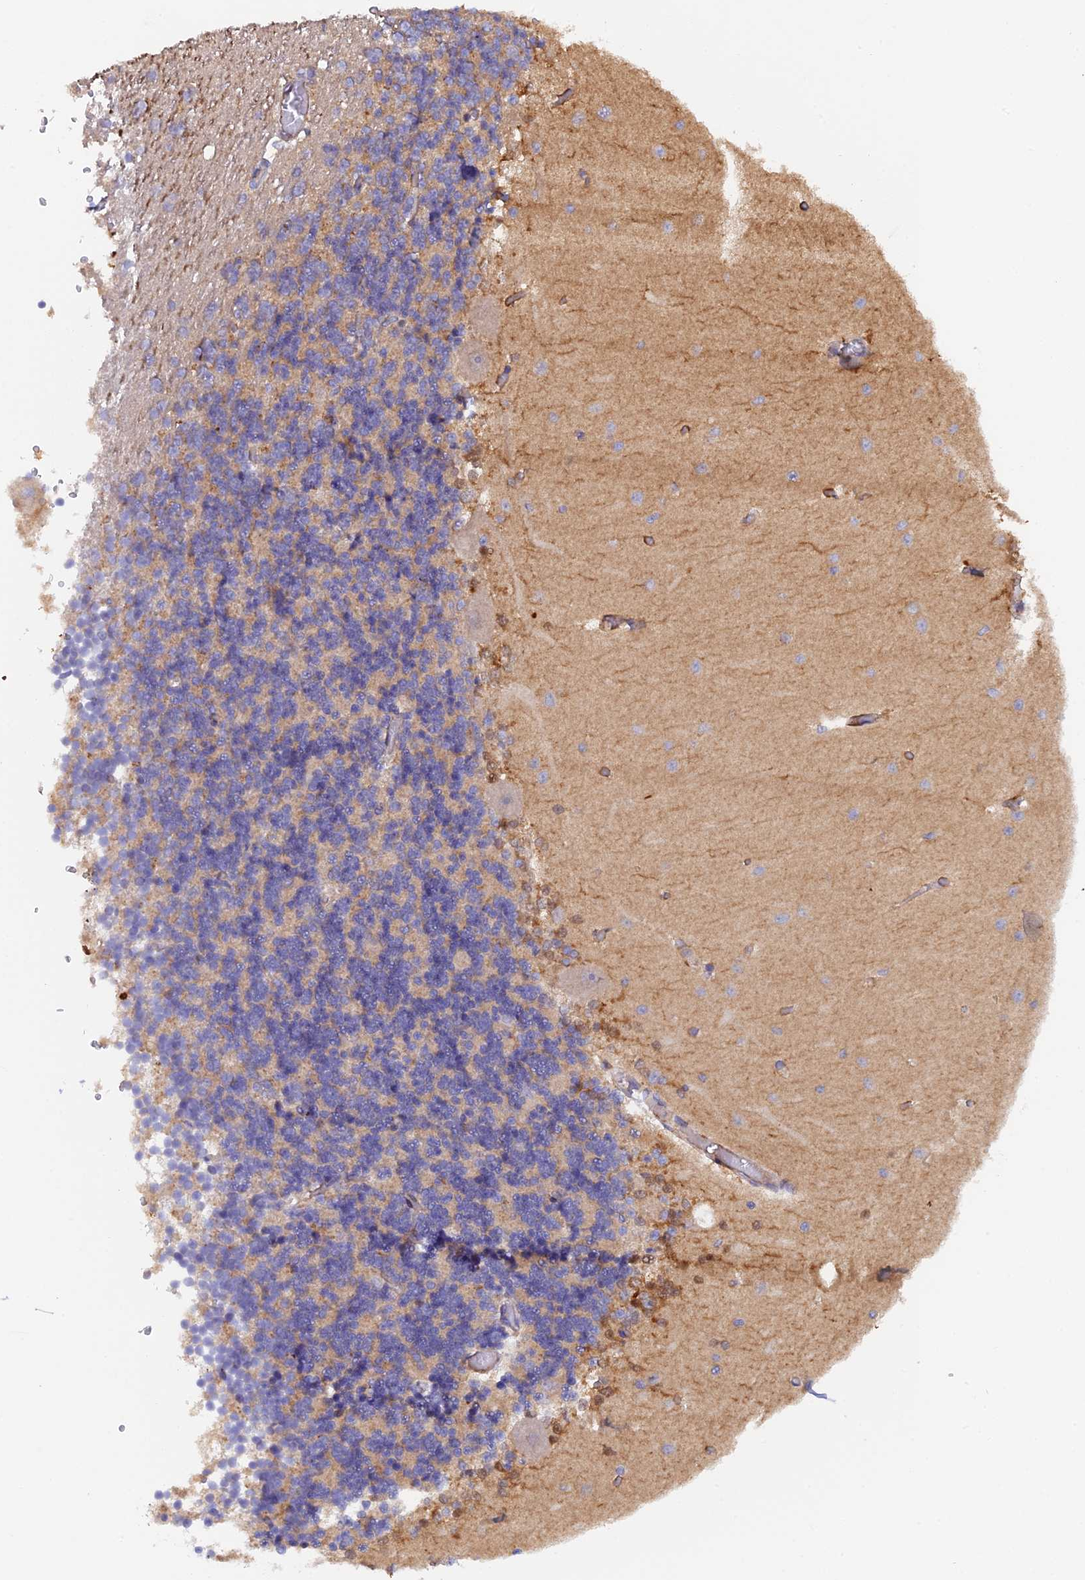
{"staining": {"intensity": "negative", "quantity": "none", "location": "none"}, "tissue": "cerebellum", "cell_type": "Cells in granular layer", "image_type": "normal", "snomed": [{"axis": "morphology", "description": "Normal tissue, NOS"}, {"axis": "topography", "description": "Cerebellum"}], "caption": "Immunohistochemistry (IHC) photomicrograph of normal cerebellum: cerebellum stained with DAB (3,3'-diaminobenzidine) reveals no significant protein positivity in cells in granular layer.", "gene": "FZR1", "patient": {"sex": "male", "age": 37}}